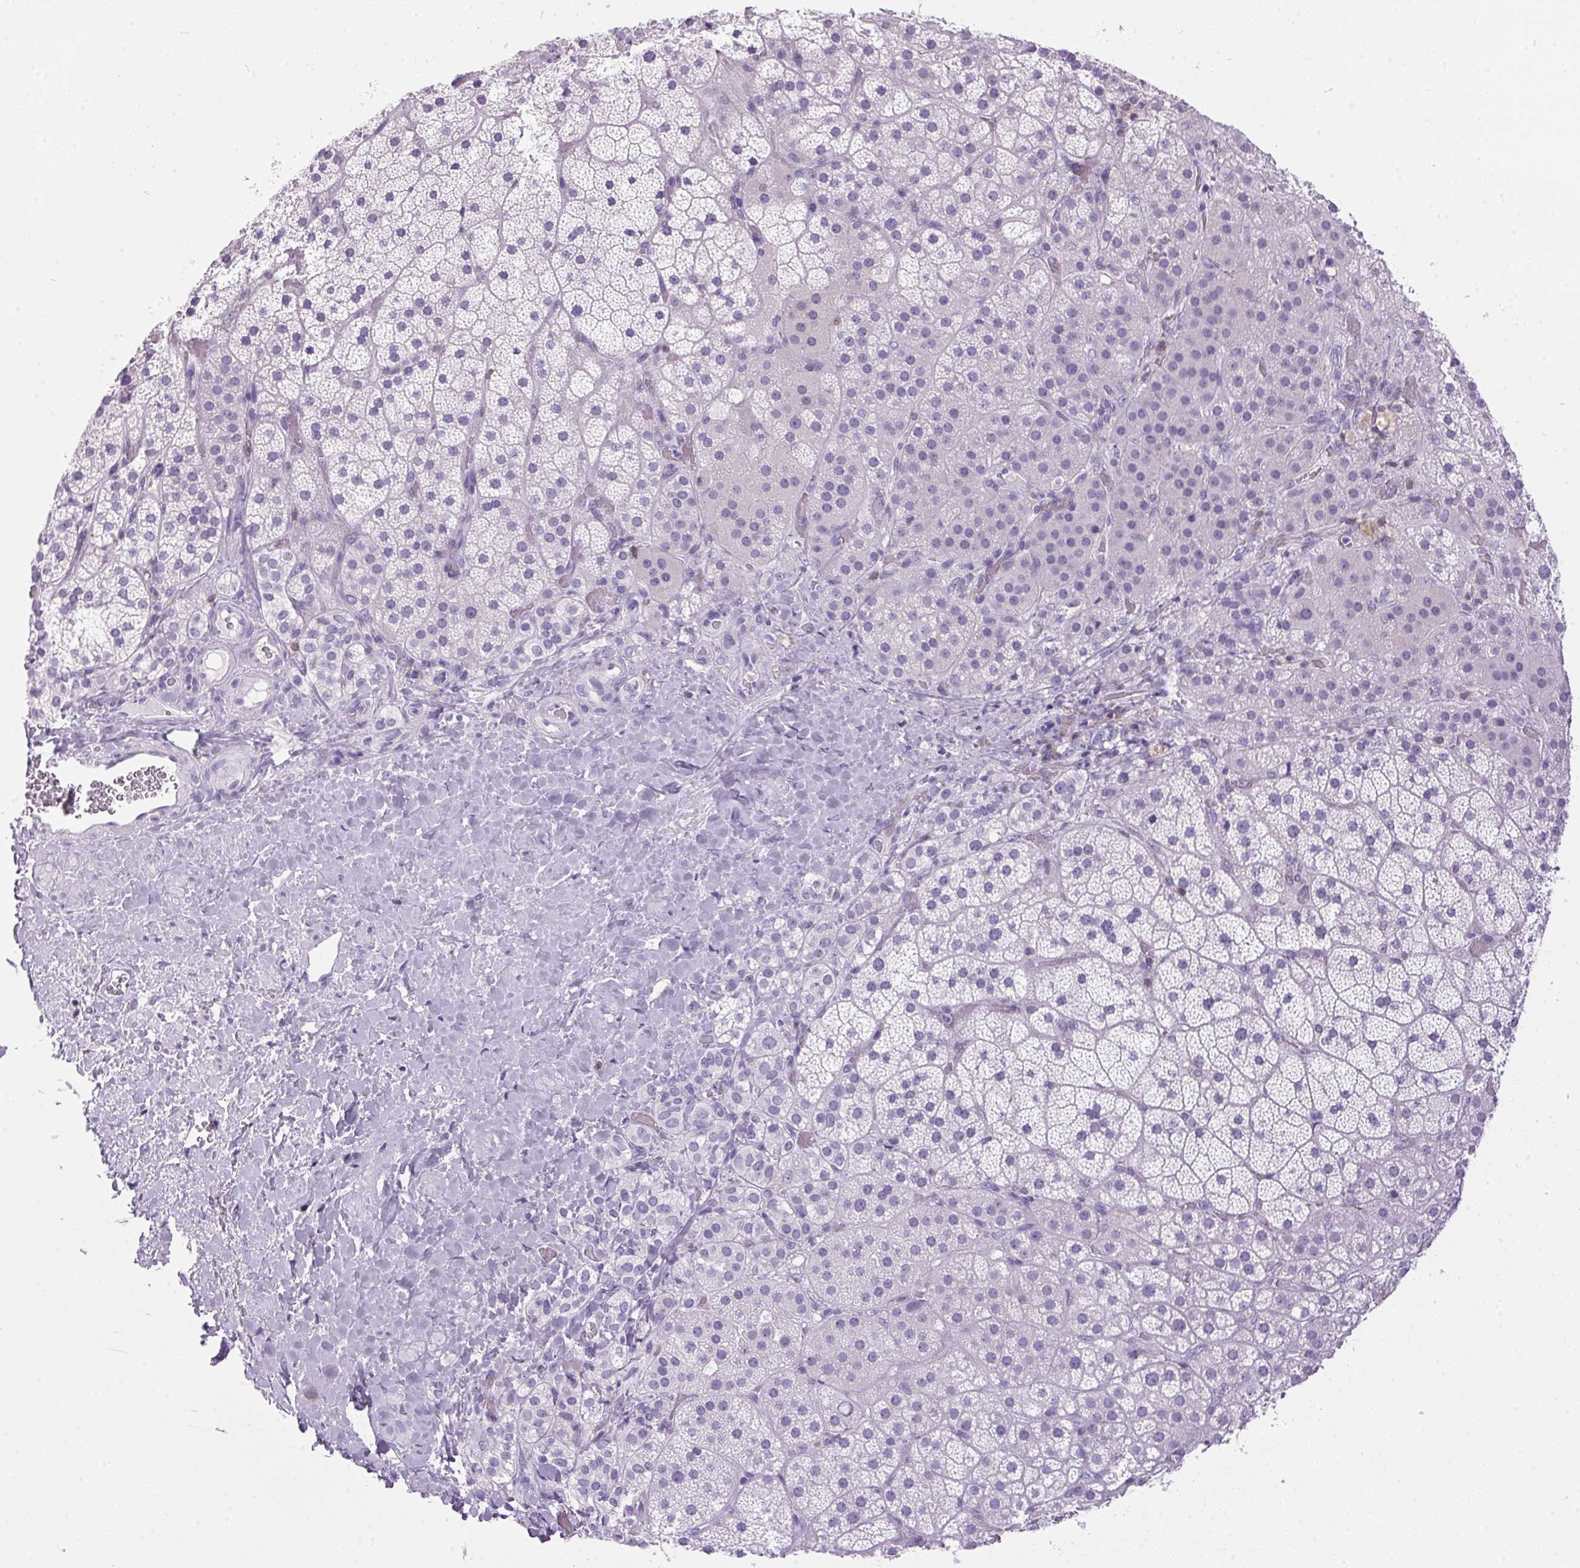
{"staining": {"intensity": "negative", "quantity": "none", "location": "none"}, "tissue": "adrenal gland", "cell_type": "Glandular cells", "image_type": "normal", "snomed": [{"axis": "morphology", "description": "Normal tissue, NOS"}, {"axis": "topography", "description": "Adrenal gland"}], "caption": "Micrograph shows no significant protein expression in glandular cells of benign adrenal gland.", "gene": "S100A2", "patient": {"sex": "male", "age": 57}}